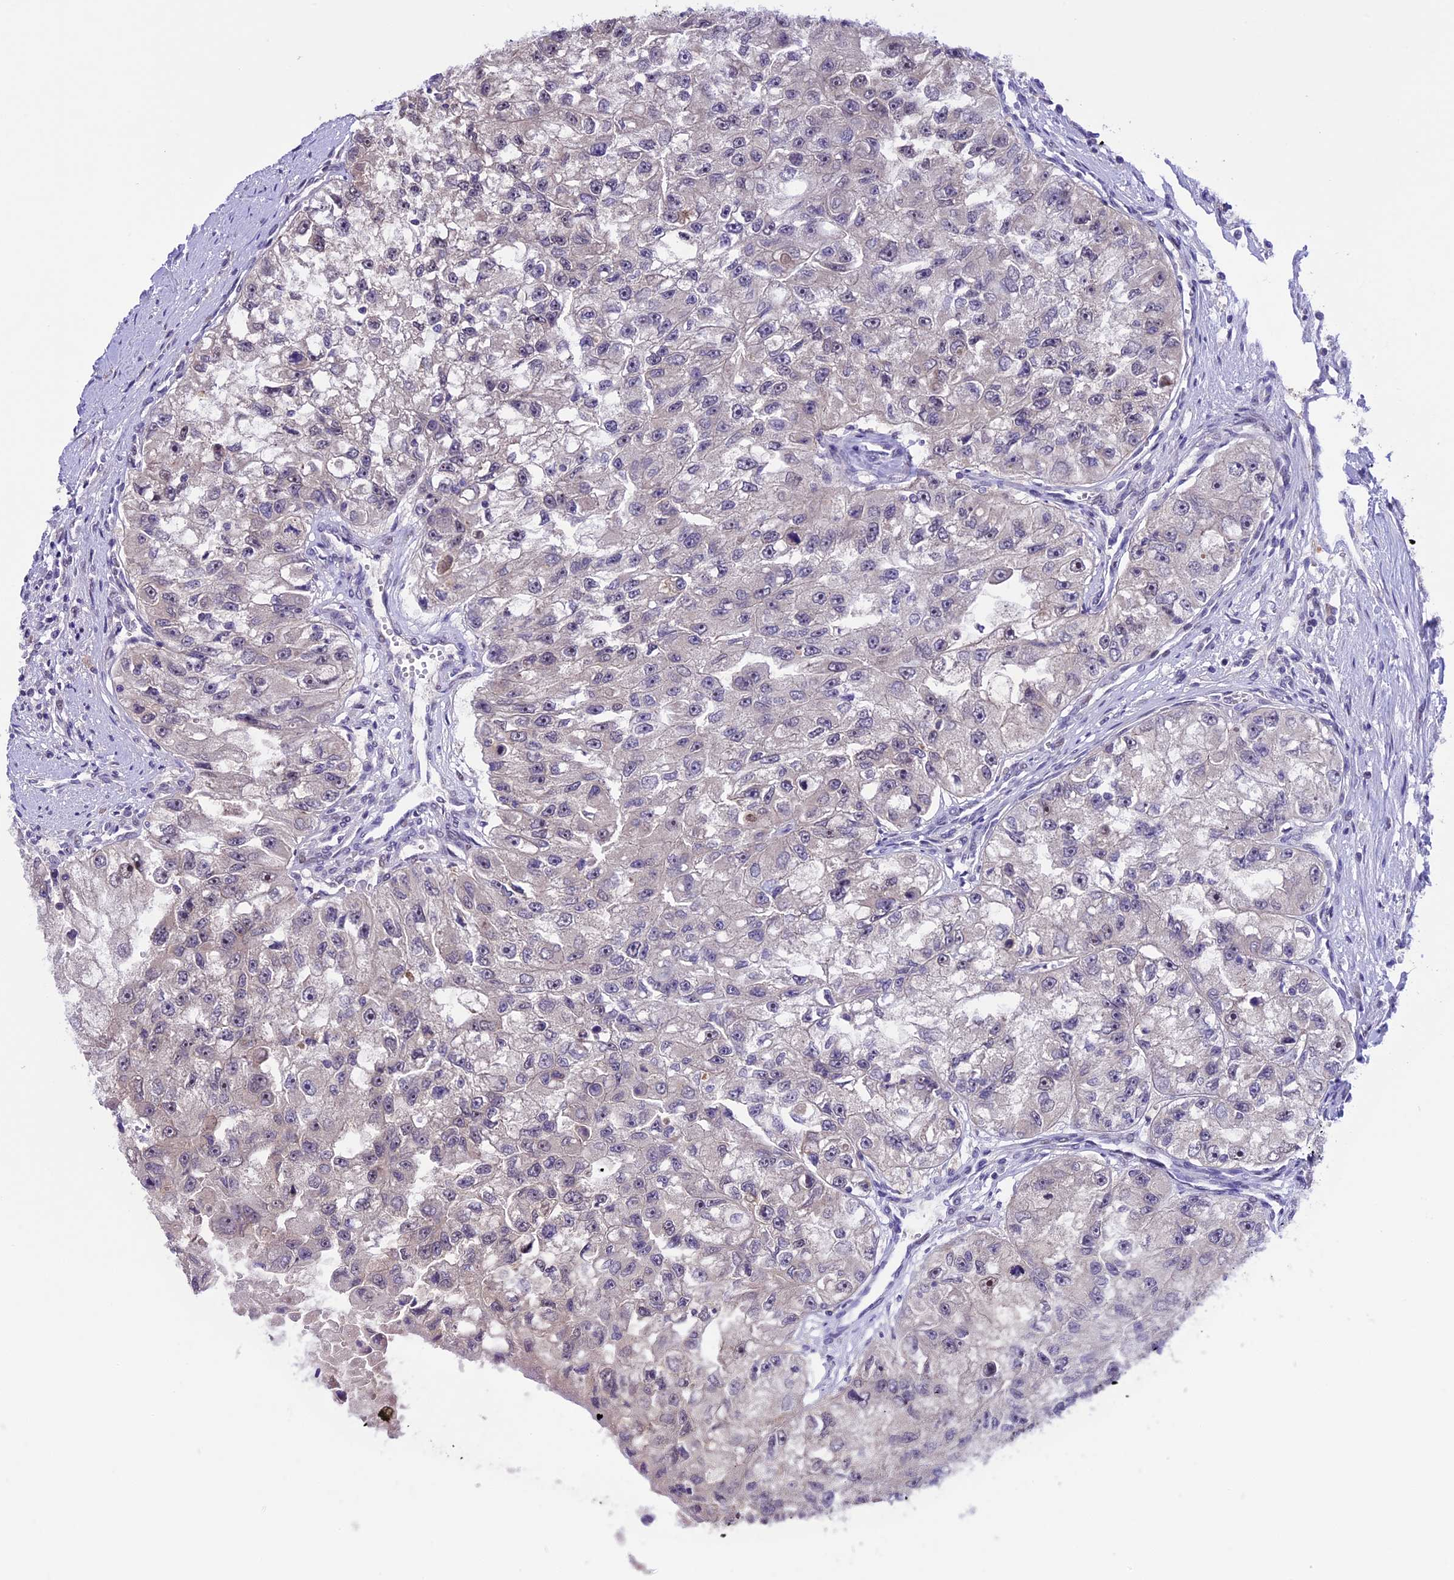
{"staining": {"intensity": "negative", "quantity": "none", "location": "none"}, "tissue": "renal cancer", "cell_type": "Tumor cells", "image_type": "cancer", "snomed": [{"axis": "morphology", "description": "Adenocarcinoma, NOS"}, {"axis": "topography", "description": "Kidney"}], "caption": "This is a histopathology image of immunohistochemistry (IHC) staining of renal cancer (adenocarcinoma), which shows no positivity in tumor cells. (Brightfield microscopy of DAB (3,3'-diaminobenzidine) immunohistochemistry (IHC) at high magnification).", "gene": "XKR7", "patient": {"sex": "male", "age": 63}}